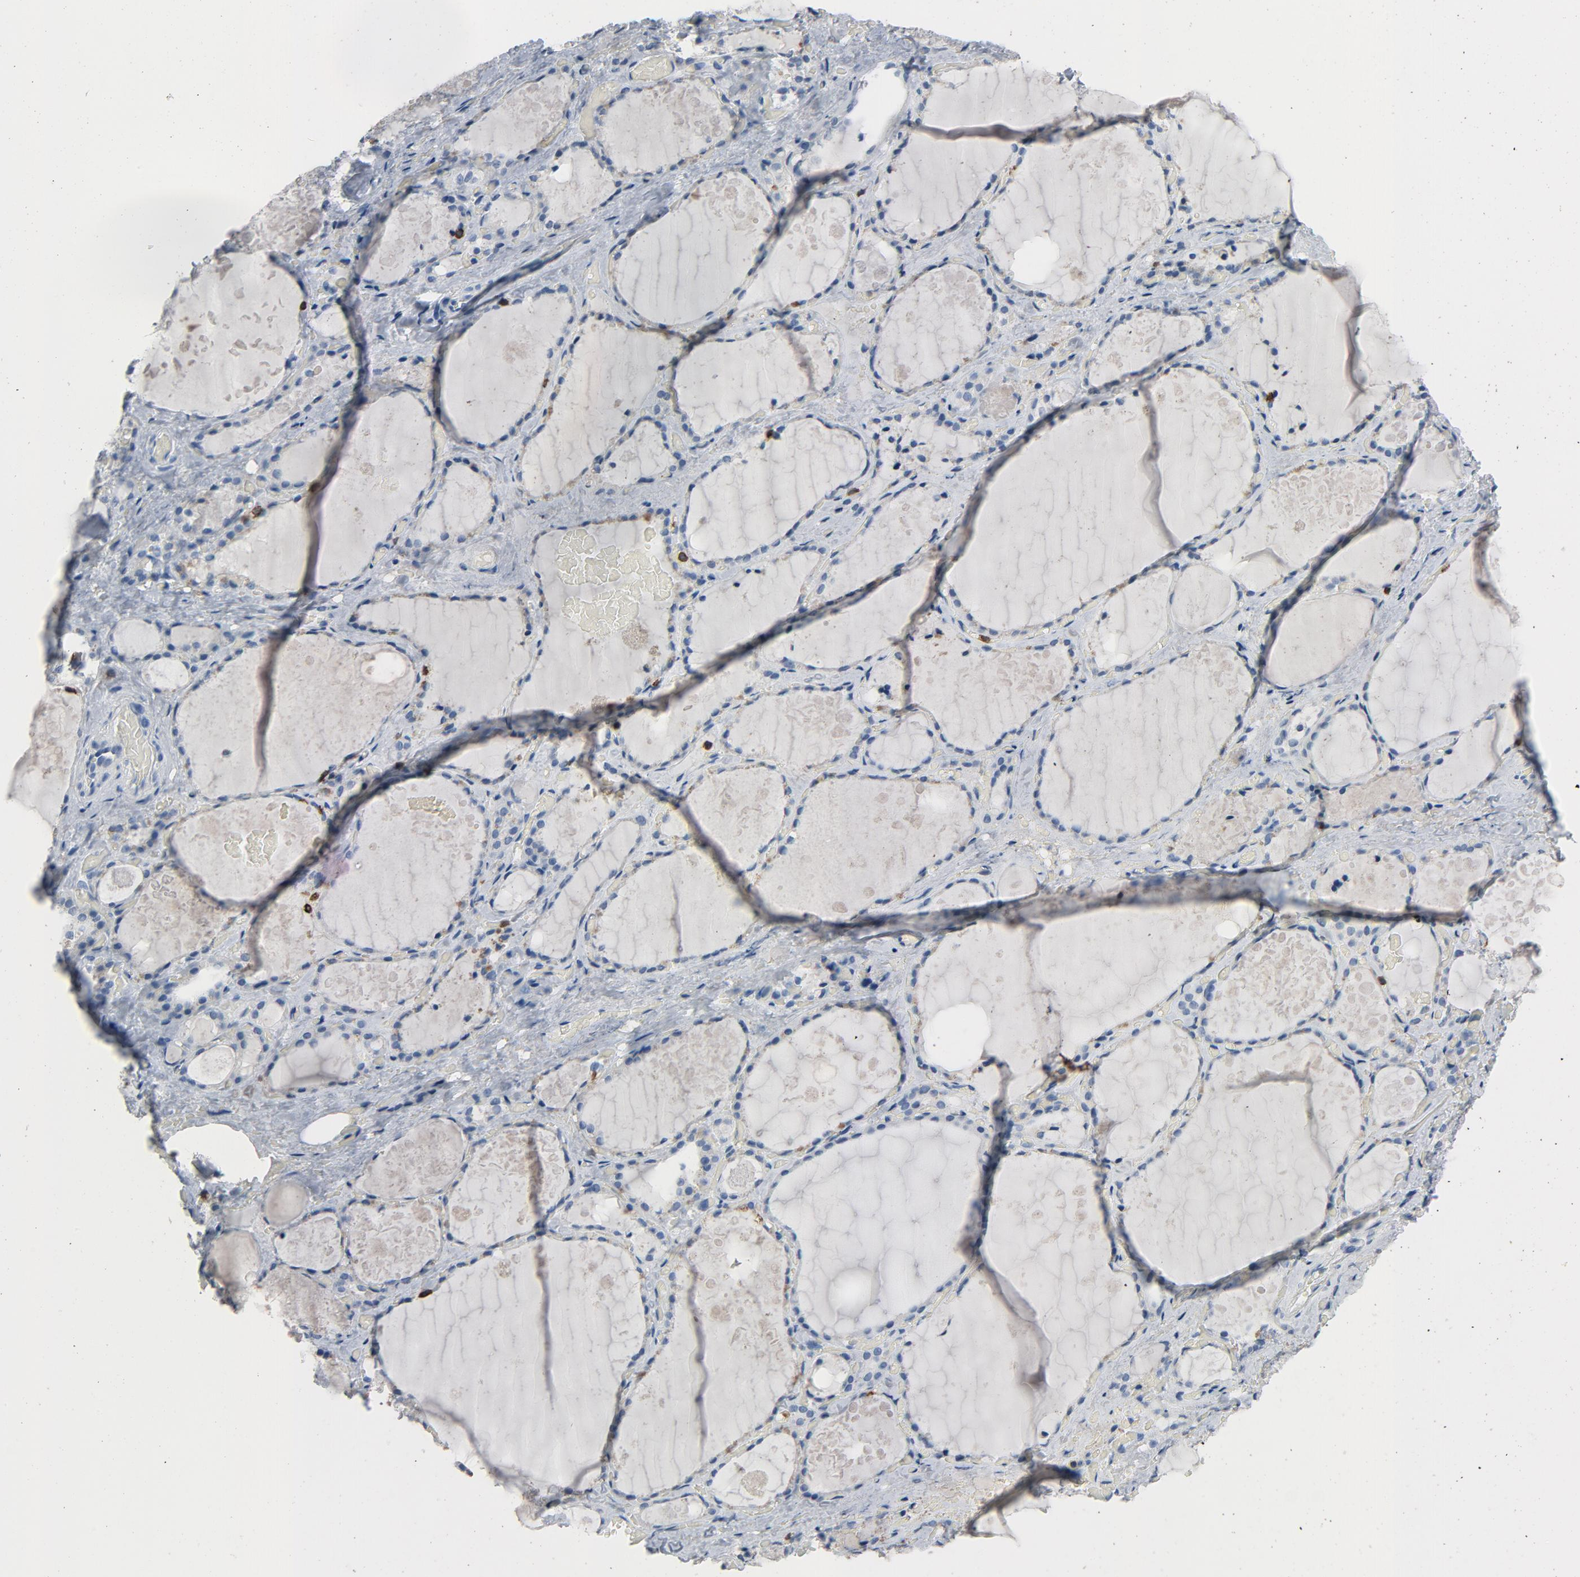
{"staining": {"intensity": "negative", "quantity": "none", "location": "none"}, "tissue": "thyroid gland", "cell_type": "Glandular cells", "image_type": "normal", "snomed": [{"axis": "morphology", "description": "Normal tissue, NOS"}, {"axis": "topography", "description": "Thyroid gland"}], "caption": "DAB immunohistochemical staining of unremarkable thyroid gland displays no significant expression in glandular cells.", "gene": "LCK", "patient": {"sex": "male", "age": 61}}